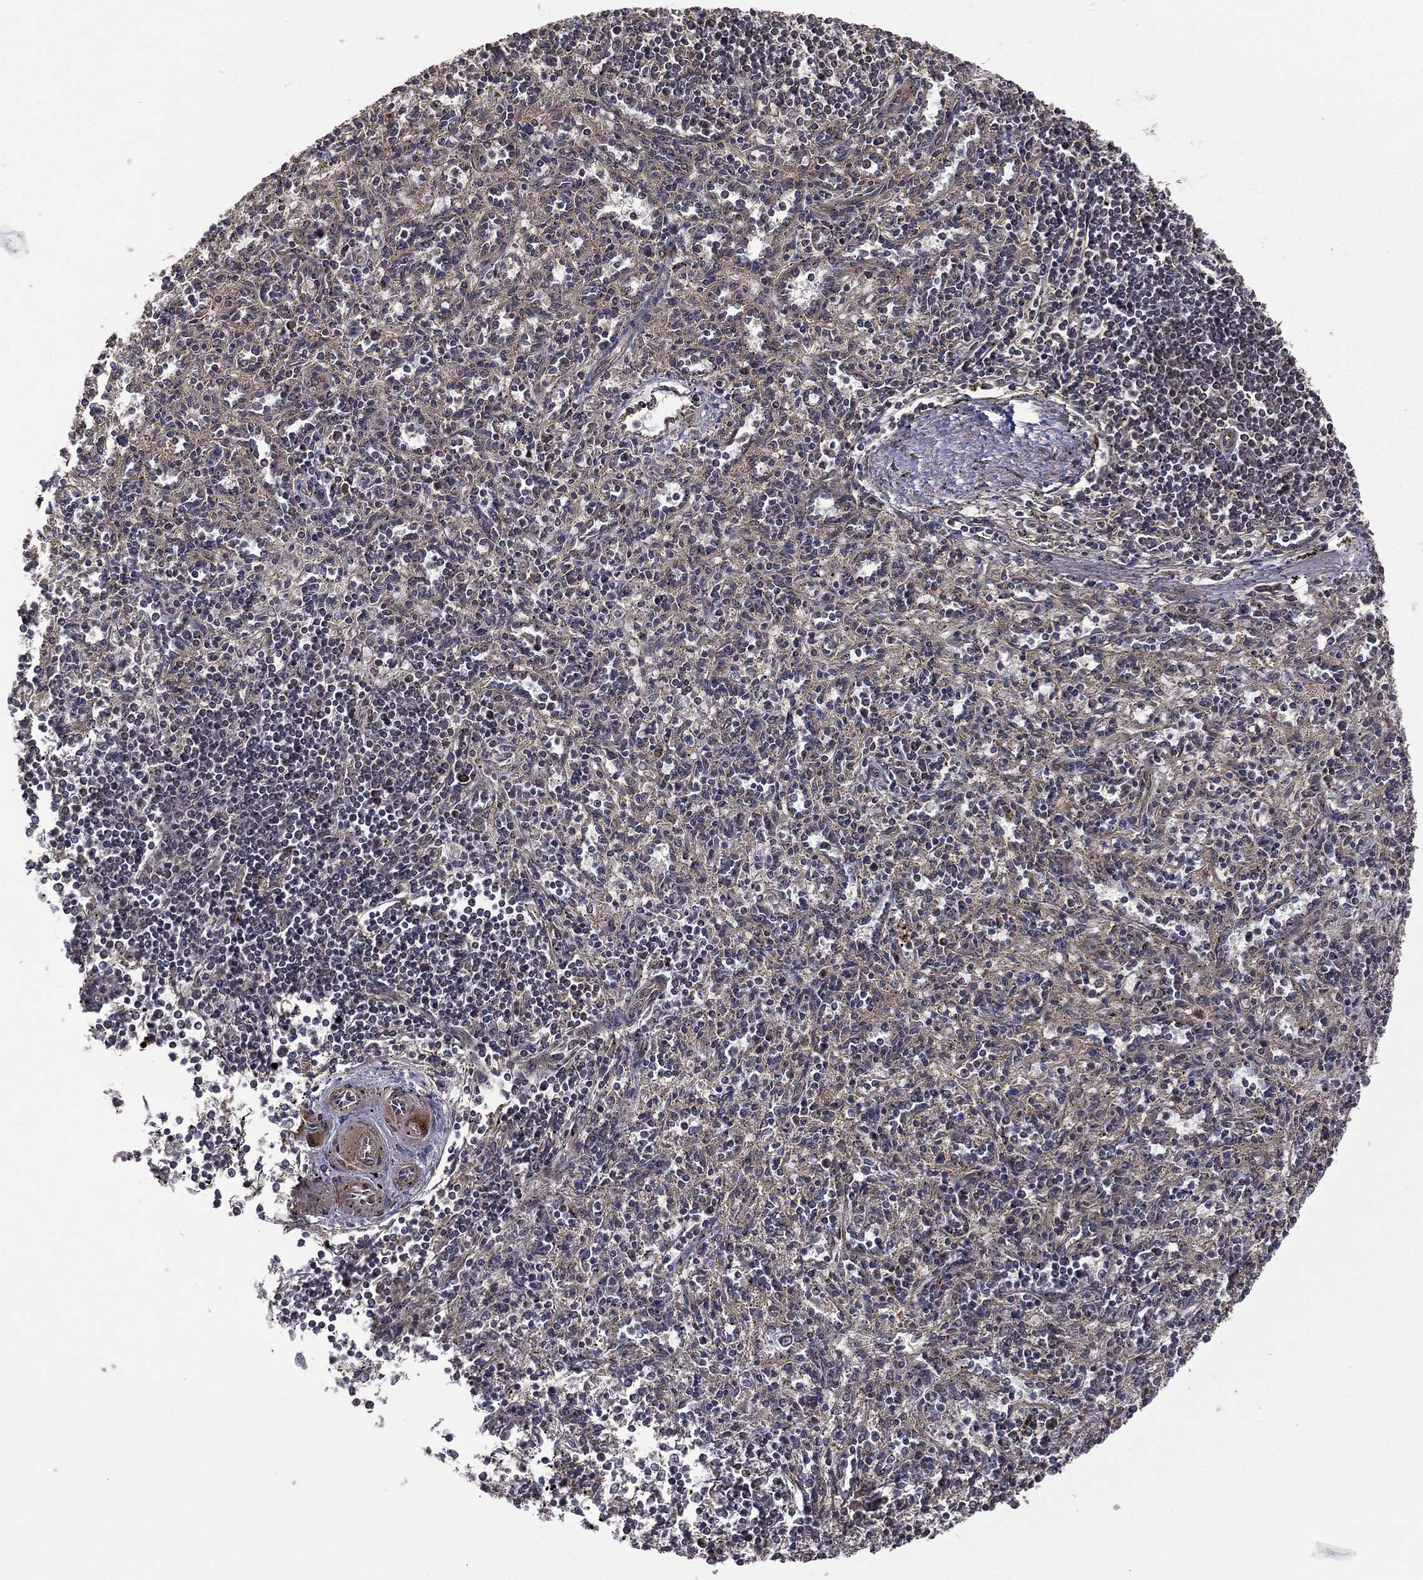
{"staining": {"intensity": "moderate", "quantity": "<25%", "location": "cytoplasmic/membranous"}, "tissue": "spleen", "cell_type": "Cells in red pulp", "image_type": "normal", "snomed": [{"axis": "morphology", "description": "Normal tissue, NOS"}, {"axis": "topography", "description": "Spleen"}], "caption": "Moderate cytoplasmic/membranous protein positivity is appreciated in about <25% of cells in red pulp in spleen.", "gene": "GIMAP6", "patient": {"sex": "male", "age": 69}}